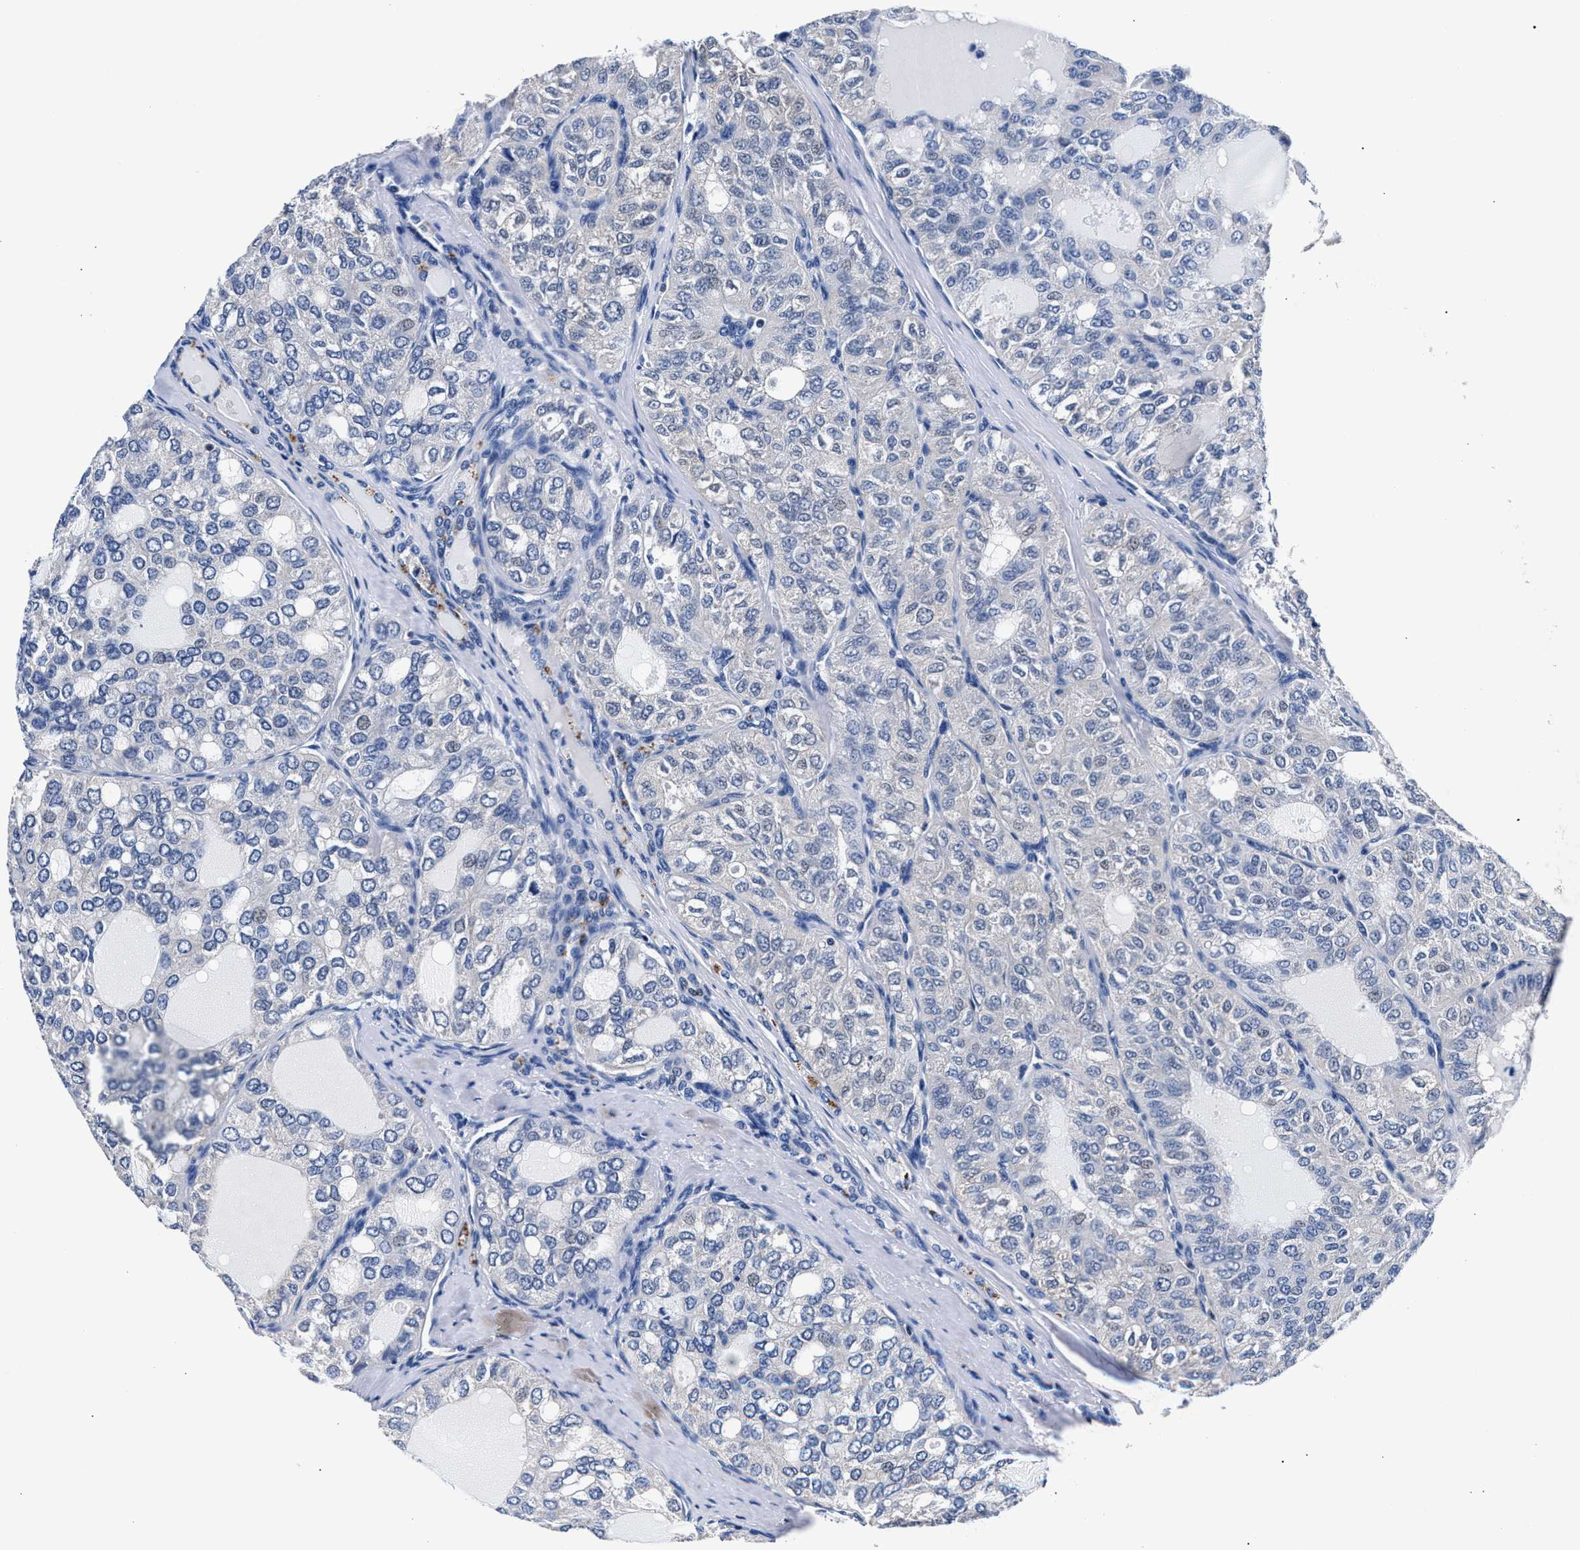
{"staining": {"intensity": "negative", "quantity": "none", "location": "none"}, "tissue": "thyroid cancer", "cell_type": "Tumor cells", "image_type": "cancer", "snomed": [{"axis": "morphology", "description": "Follicular adenoma carcinoma, NOS"}, {"axis": "topography", "description": "Thyroid gland"}], "caption": "Human thyroid follicular adenoma carcinoma stained for a protein using immunohistochemistry shows no staining in tumor cells.", "gene": "PHF24", "patient": {"sex": "male", "age": 75}}